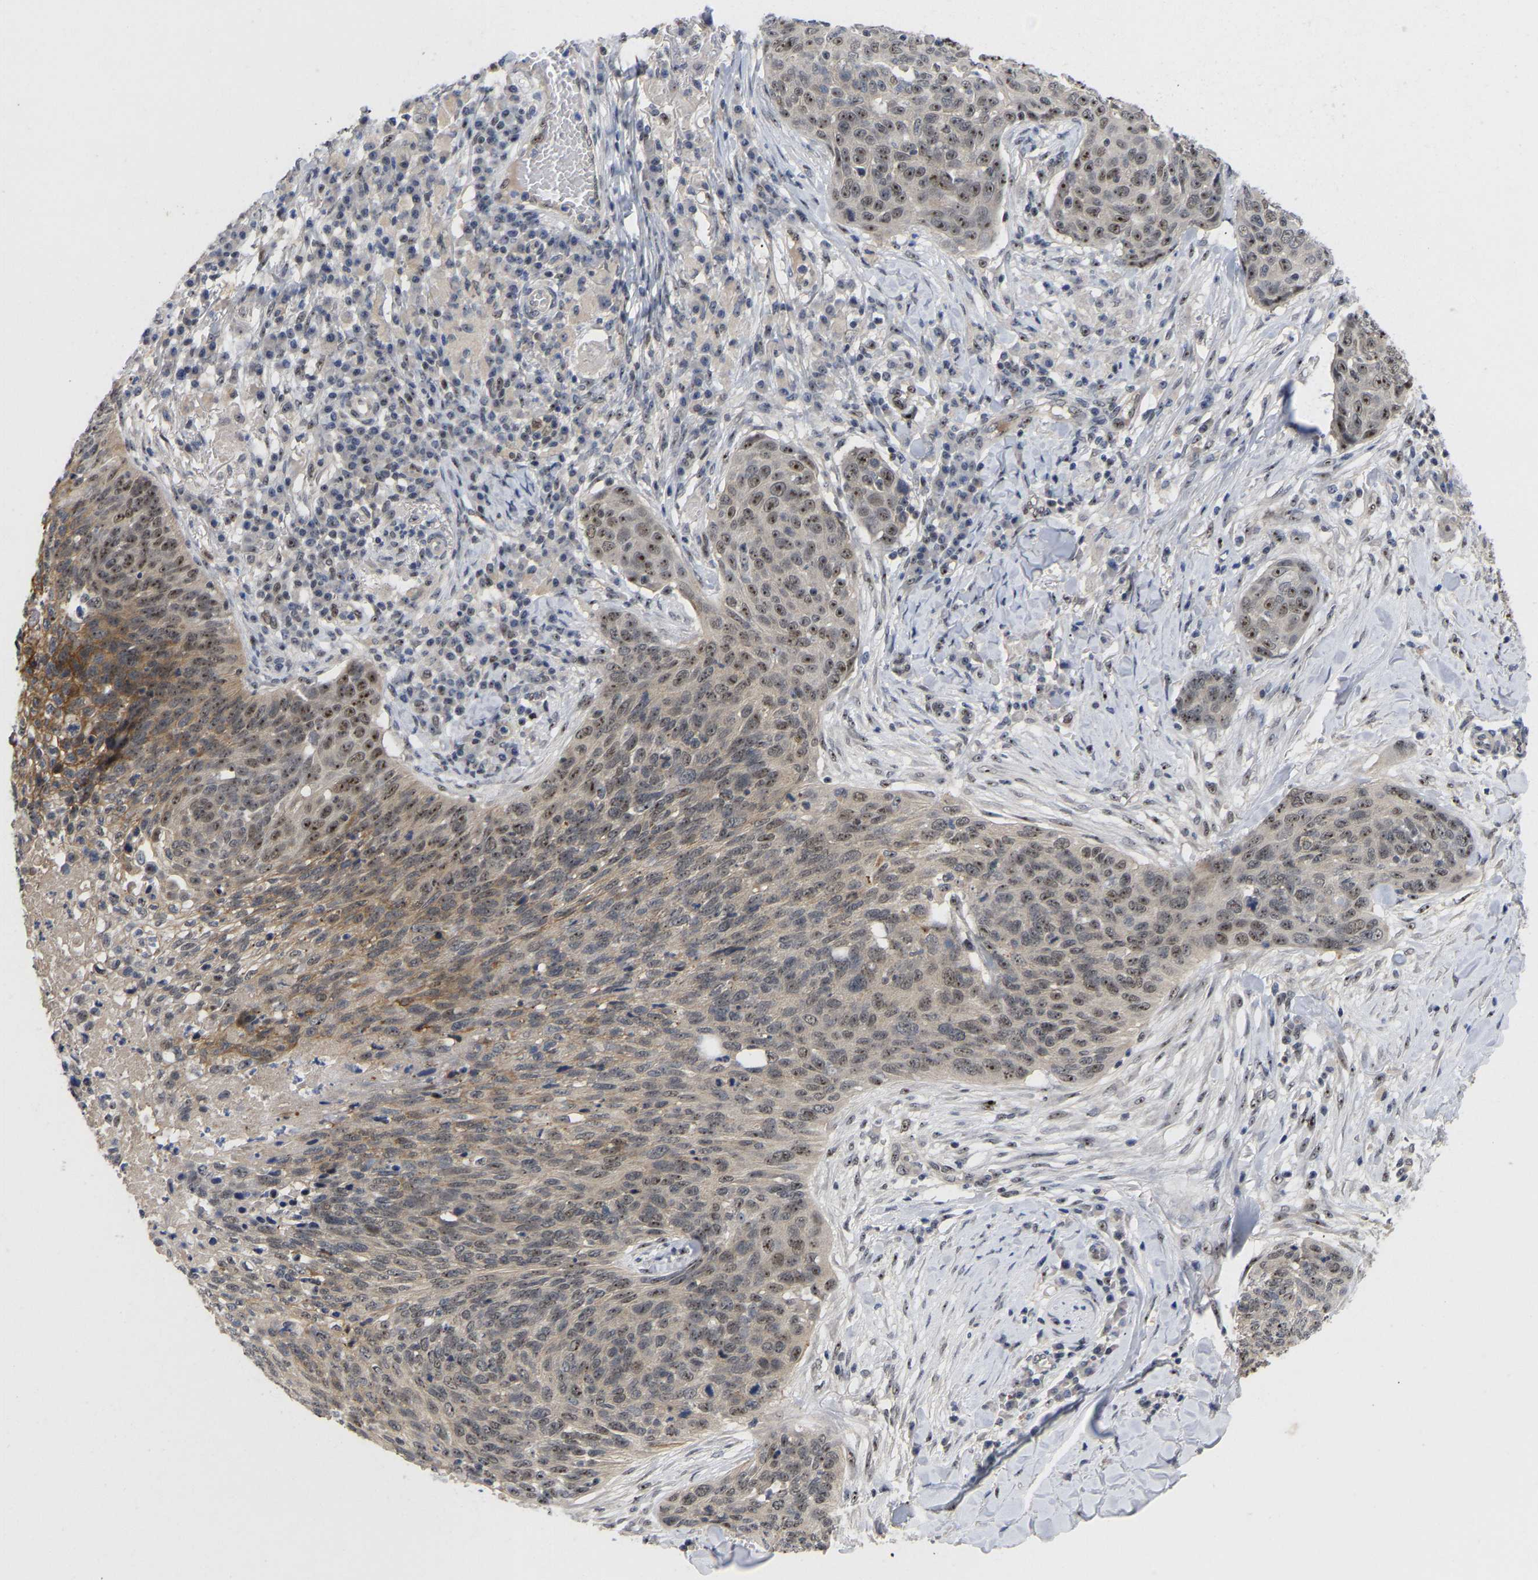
{"staining": {"intensity": "strong", "quantity": "25%-75%", "location": "nuclear"}, "tissue": "skin cancer", "cell_type": "Tumor cells", "image_type": "cancer", "snomed": [{"axis": "morphology", "description": "Squamous cell carcinoma in situ, NOS"}, {"axis": "morphology", "description": "Squamous cell carcinoma, NOS"}, {"axis": "topography", "description": "Skin"}], "caption": "This is a histology image of immunohistochemistry staining of skin cancer, which shows strong staining in the nuclear of tumor cells.", "gene": "NLE1", "patient": {"sex": "male", "age": 93}}